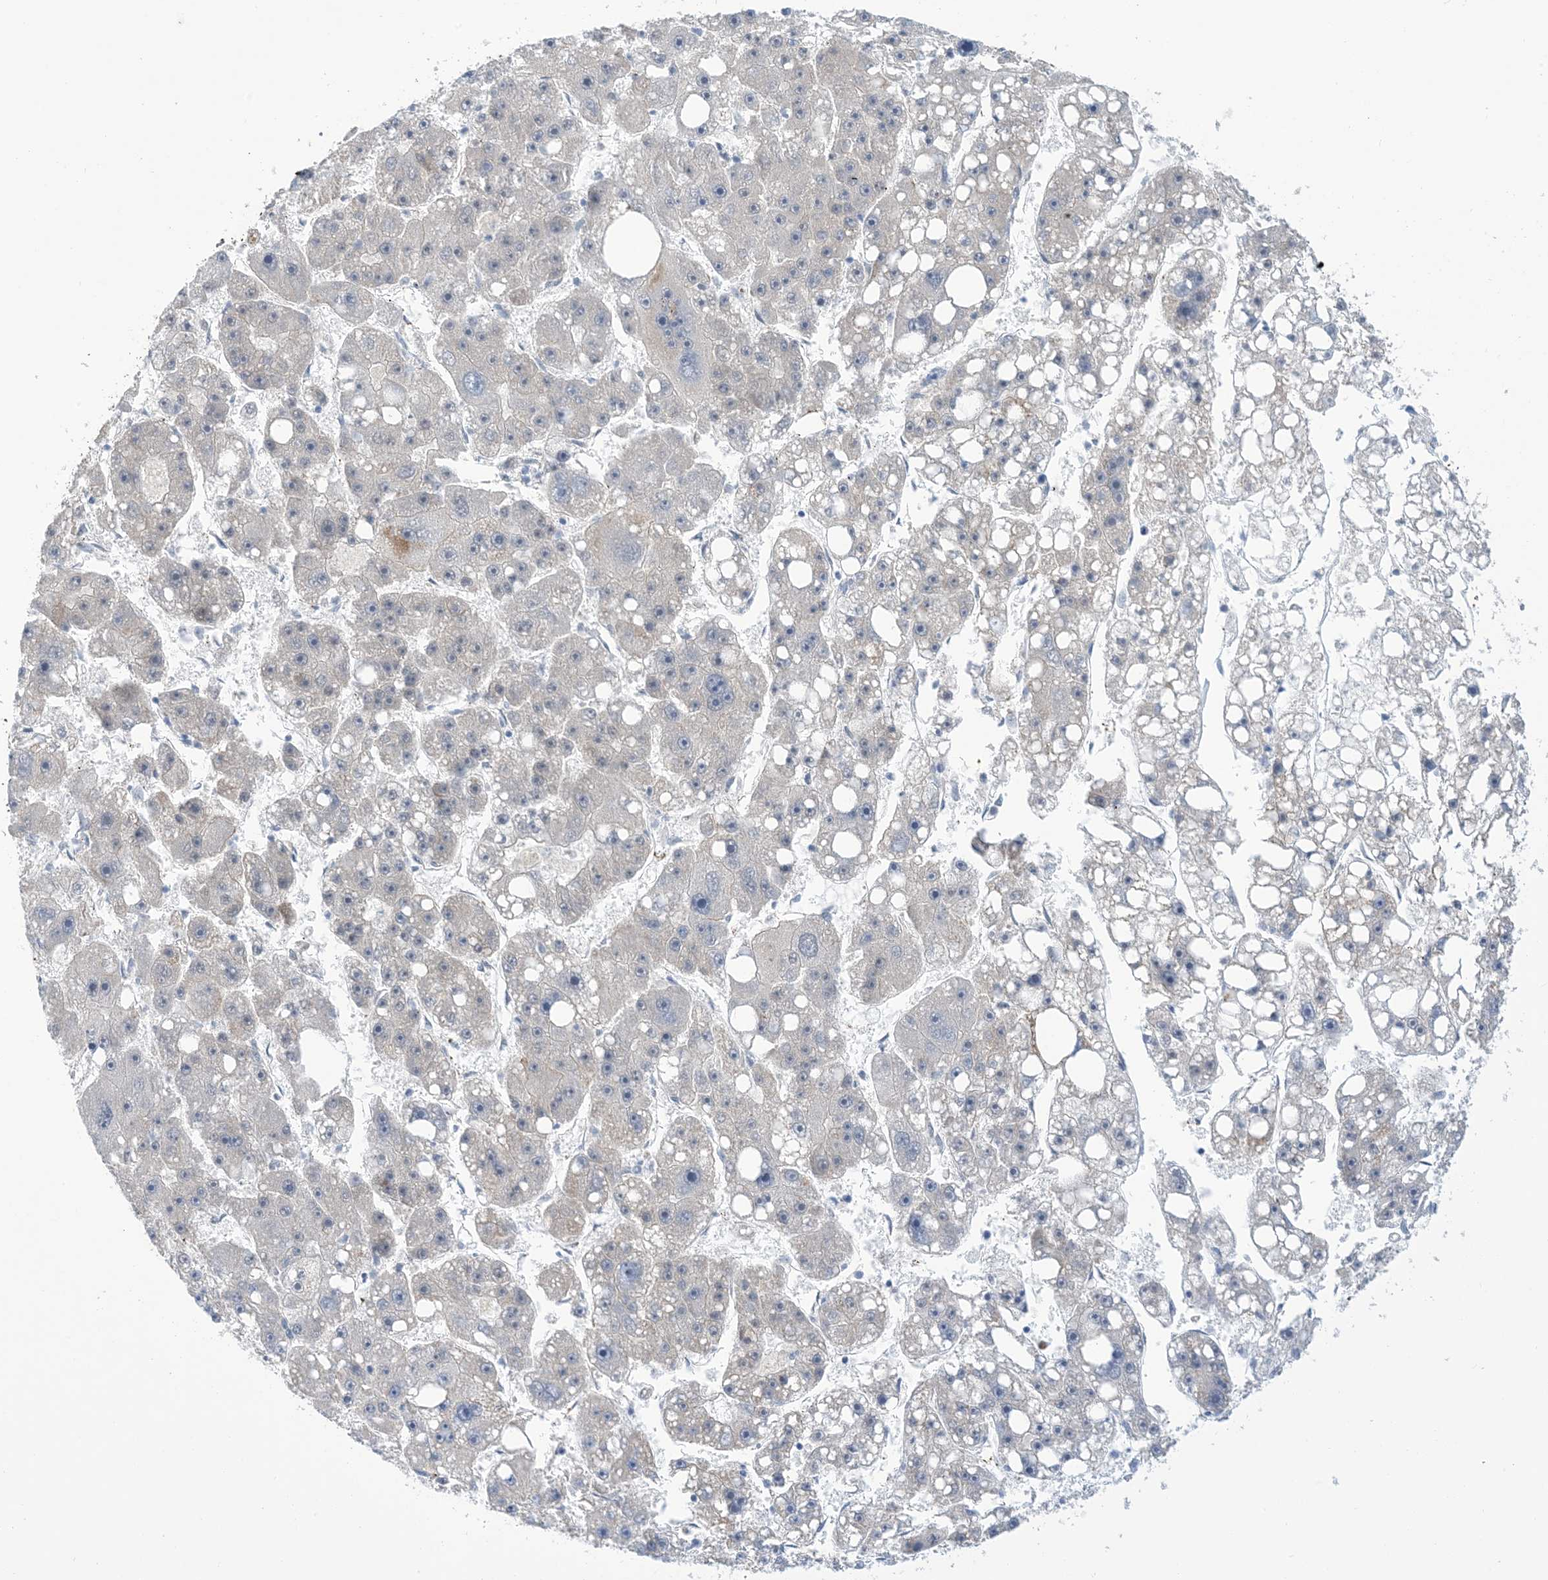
{"staining": {"intensity": "negative", "quantity": "none", "location": "none"}, "tissue": "liver cancer", "cell_type": "Tumor cells", "image_type": "cancer", "snomed": [{"axis": "morphology", "description": "Carcinoma, Hepatocellular, NOS"}, {"axis": "topography", "description": "Liver"}], "caption": "This is an immunohistochemistry (IHC) photomicrograph of liver cancer (hepatocellular carcinoma). There is no expression in tumor cells.", "gene": "EHBP1", "patient": {"sex": "female", "age": 61}}